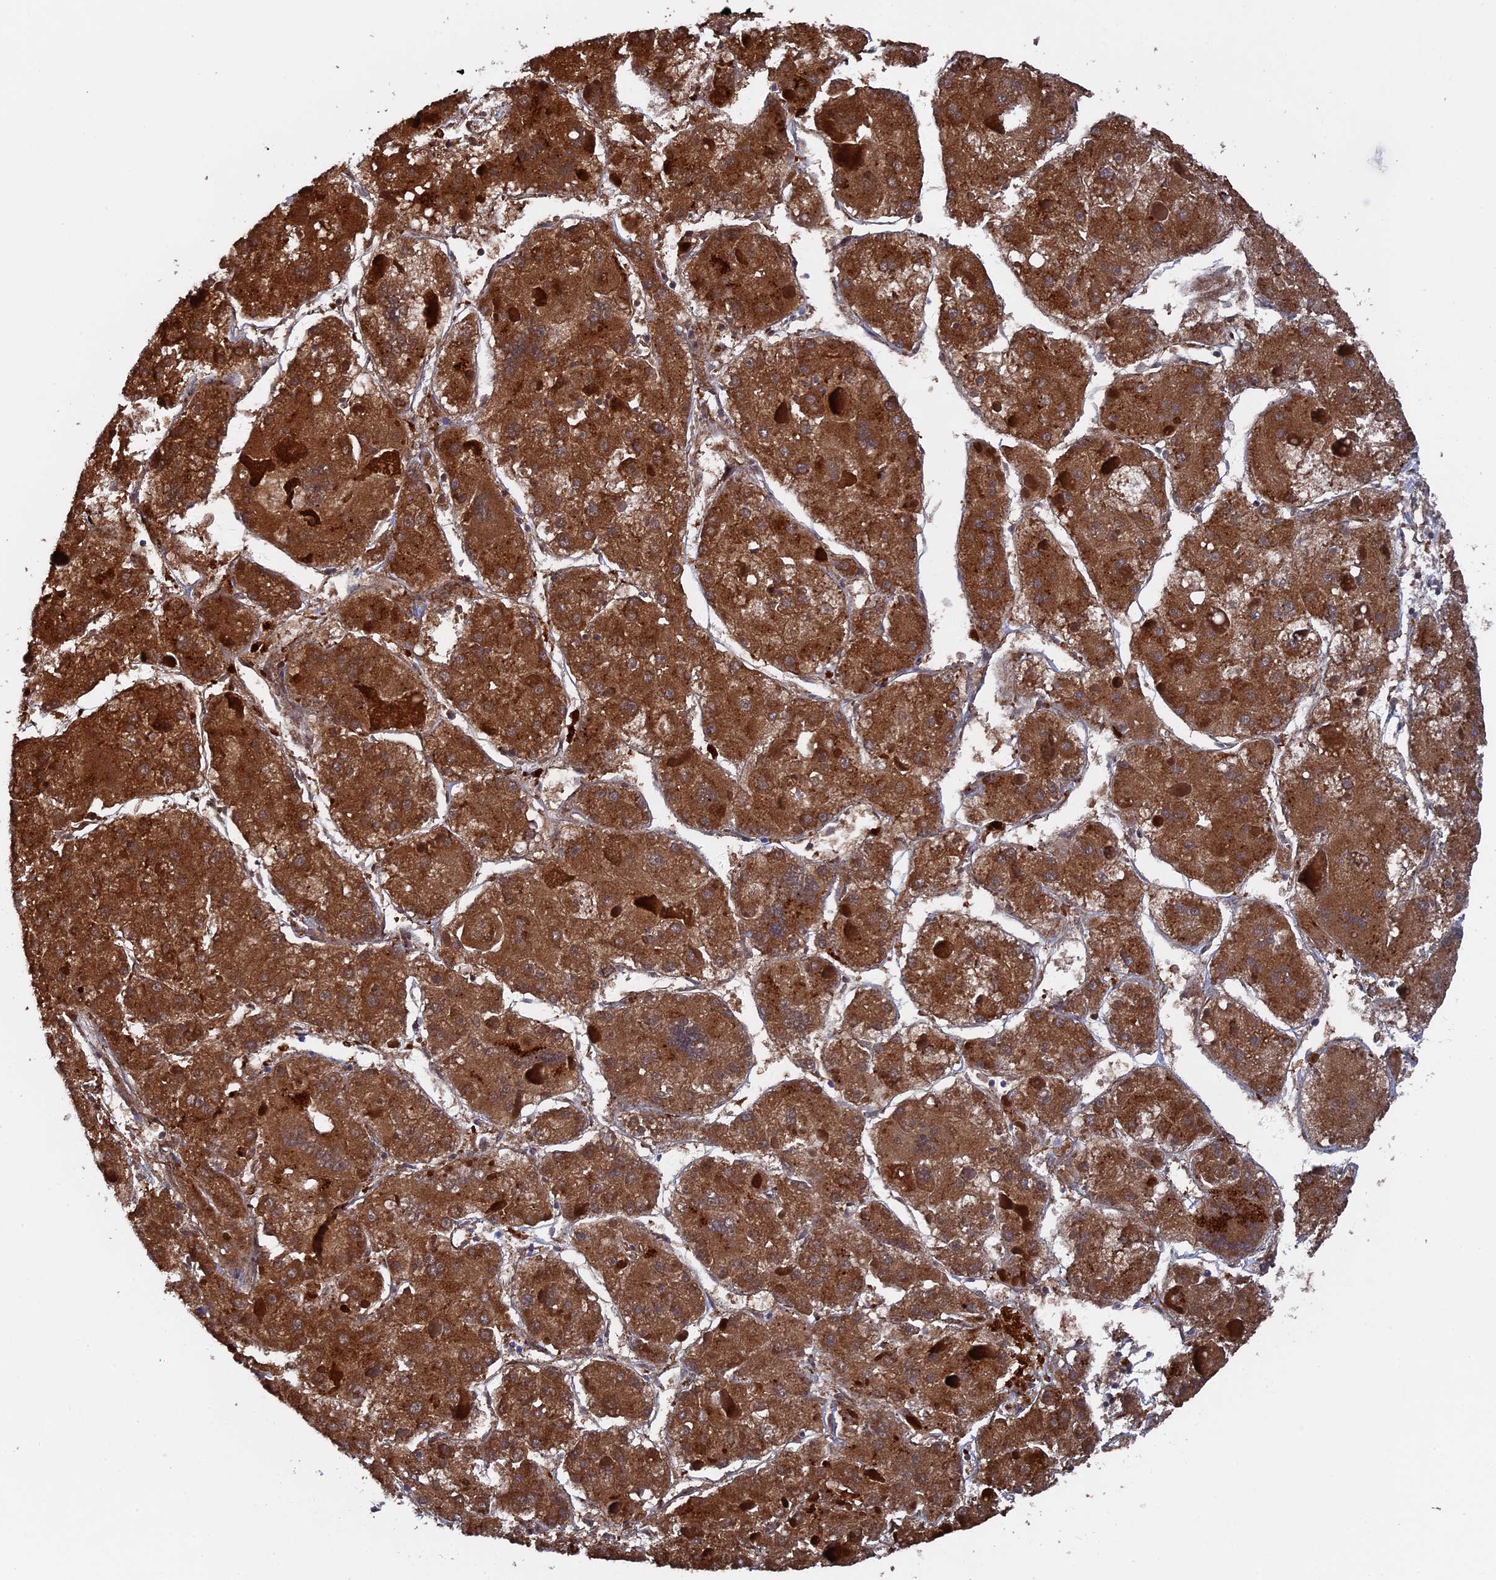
{"staining": {"intensity": "strong", "quantity": ">75%", "location": "cytoplasmic/membranous"}, "tissue": "liver cancer", "cell_type": "Tumor cells", "image_type": "cancer", "snomed": [{"axis": "morphology", "description": "Carcinoma, Hepatocellular, NOS"}, {"axis": "topography", "description": "Liver"}], "caption": "Liver hepatocellular carcinoma stained with immunohistochemistry reveals strong cytoplasmic/membranous staining in approximately >75% of tumor cells.", "gene": "SMG9", "patient": {"sex": "female", "age": 73}}